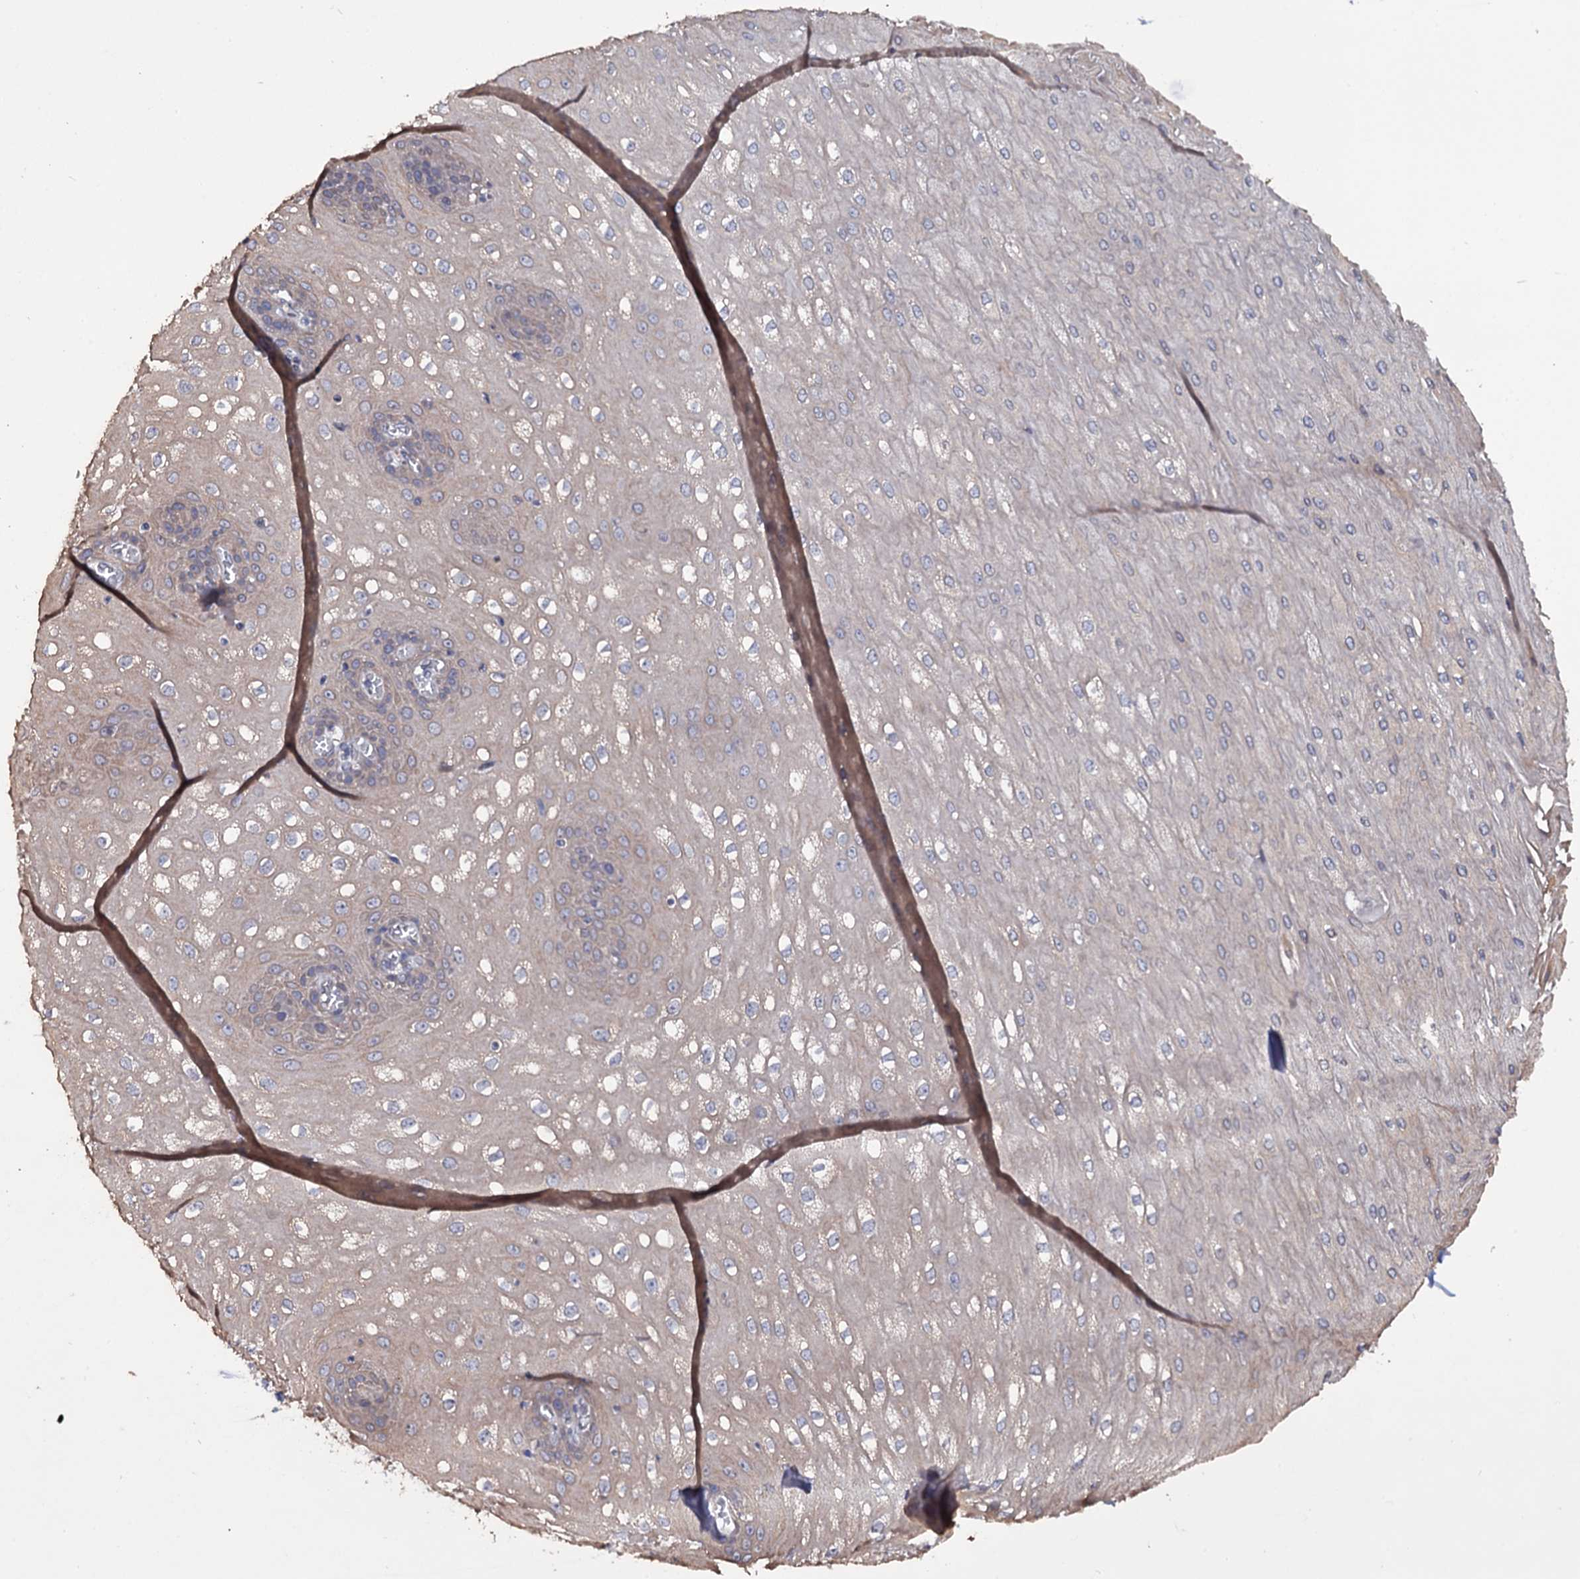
{"staining": {"intensity": "moderate", "quantity": "25%-75%", "location": "cytoplasmic/membranous"}, "tissue": "esophagus", "cell_type": "Squamous epithelial cells", "image_type": "normal", "snomed": [{"axis": "morphology", "description": "Normal tissue, NOS"}, {"axis": "topography", "description": "Esophagus"}], "caption": "Moderate cytoplasmic/membranous positivity for a protein is seen in approximately 25%-75% of squamous epithelial cells of benign esophagus using IHC.", "gene": "CRYL1", "patient": {"sex": "male", "age": 60}}